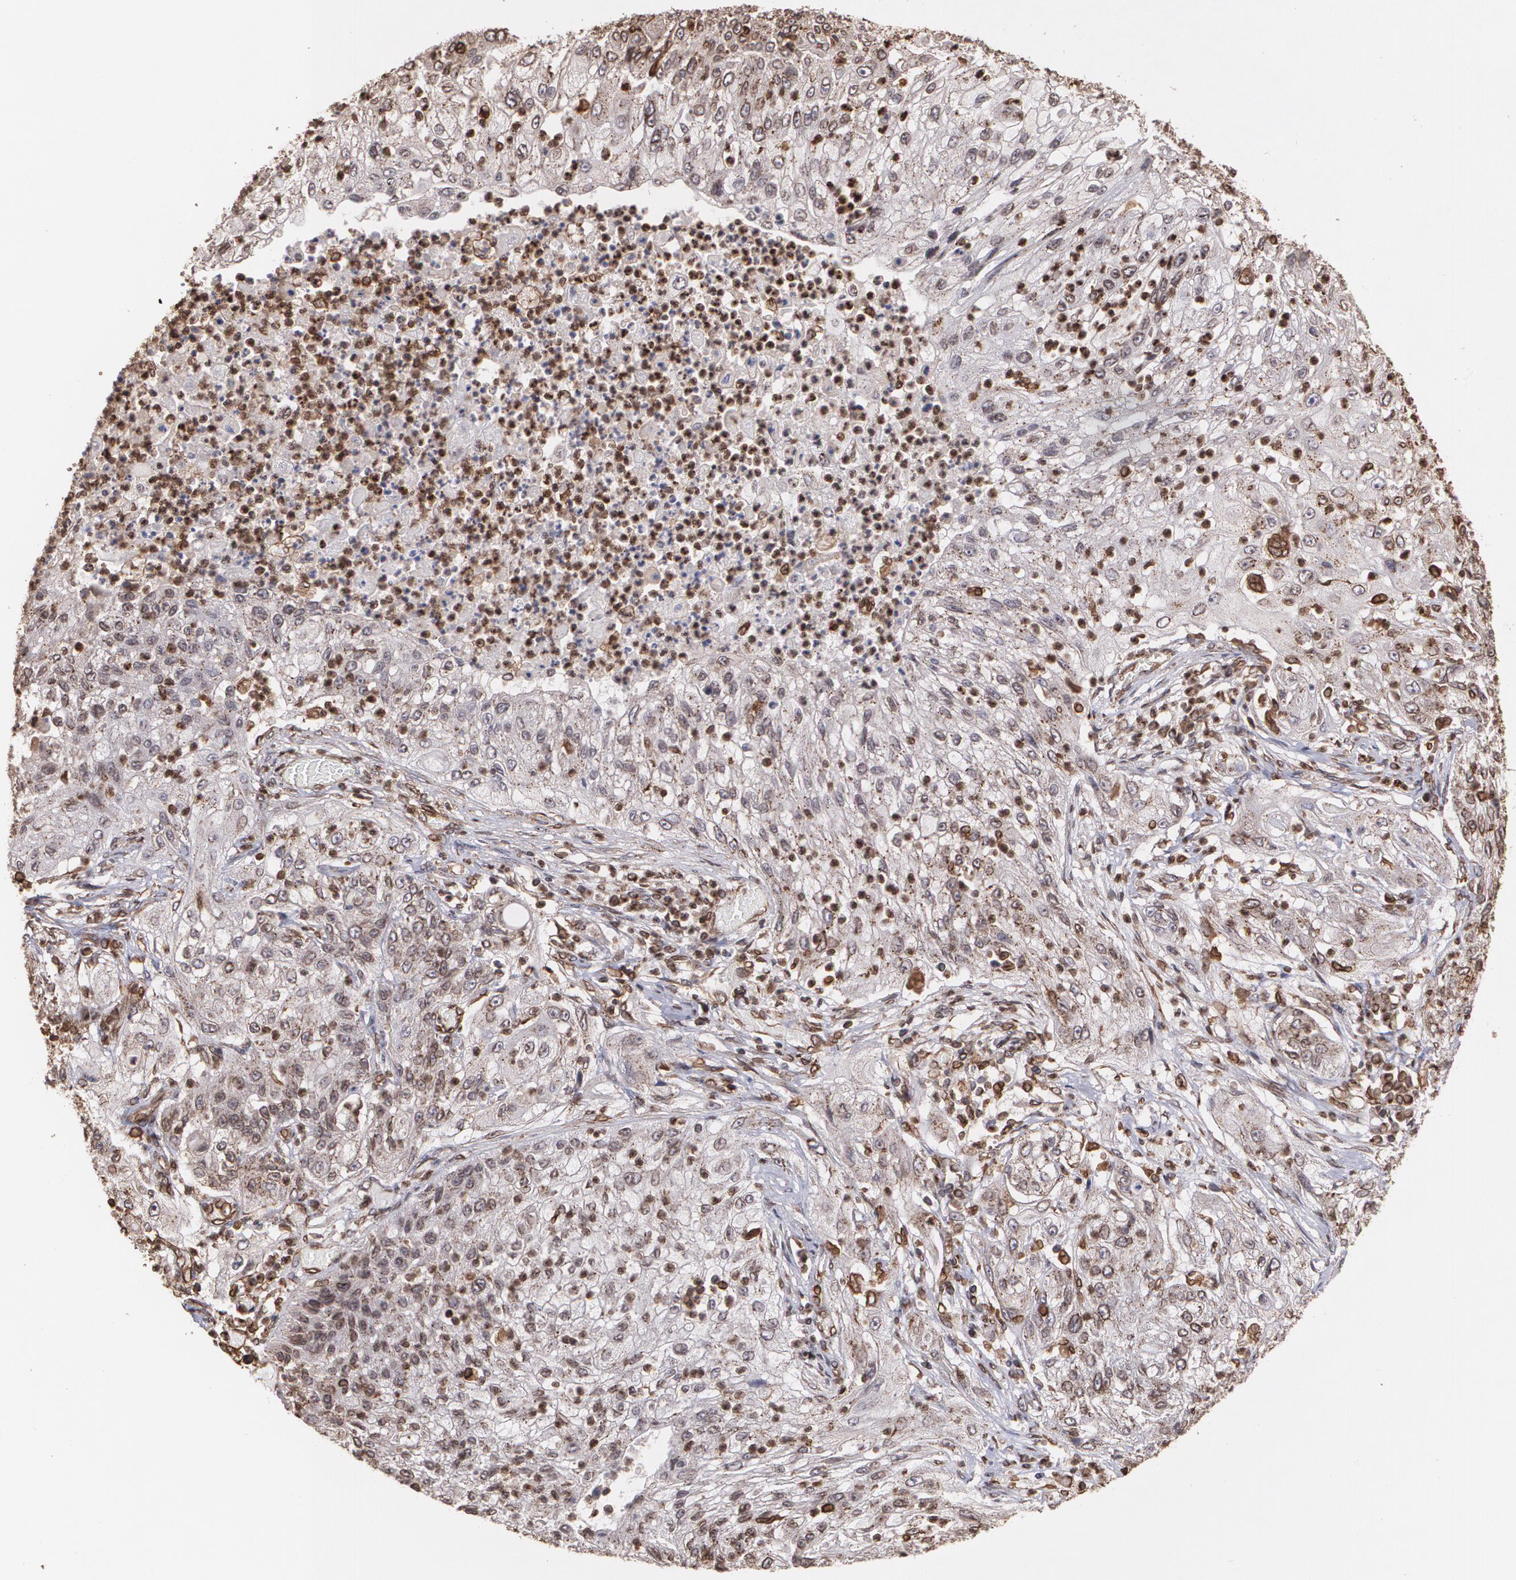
{"staining": {"intensity": "weak", "quantity": "25%-75%", "location": "cytoplasmic/membranous"}, "tissue": "lung cancer", "cell_type": "Tumor cells", "image_type": "cancer", "snomed": [{"axis": "morphology", "description": "Inflammation, NOS"}, {"axis": "morphology", "description": "Squamous cell carcinoma, NOS"}, {"axis": "topography", "description": "Lymph node"}, {"axis": "topography", "description": "Soft tissue"}, {"axis": "topography", "description": "Lung"}], "caption": "Human lung cancer stained with a brown dye shows weak cytoplasmic/membranous positive expression in approximately 25%-75% of tumor cells.", "gene": "TRIP11", "patient": {"sex": "male", "age": 66}}